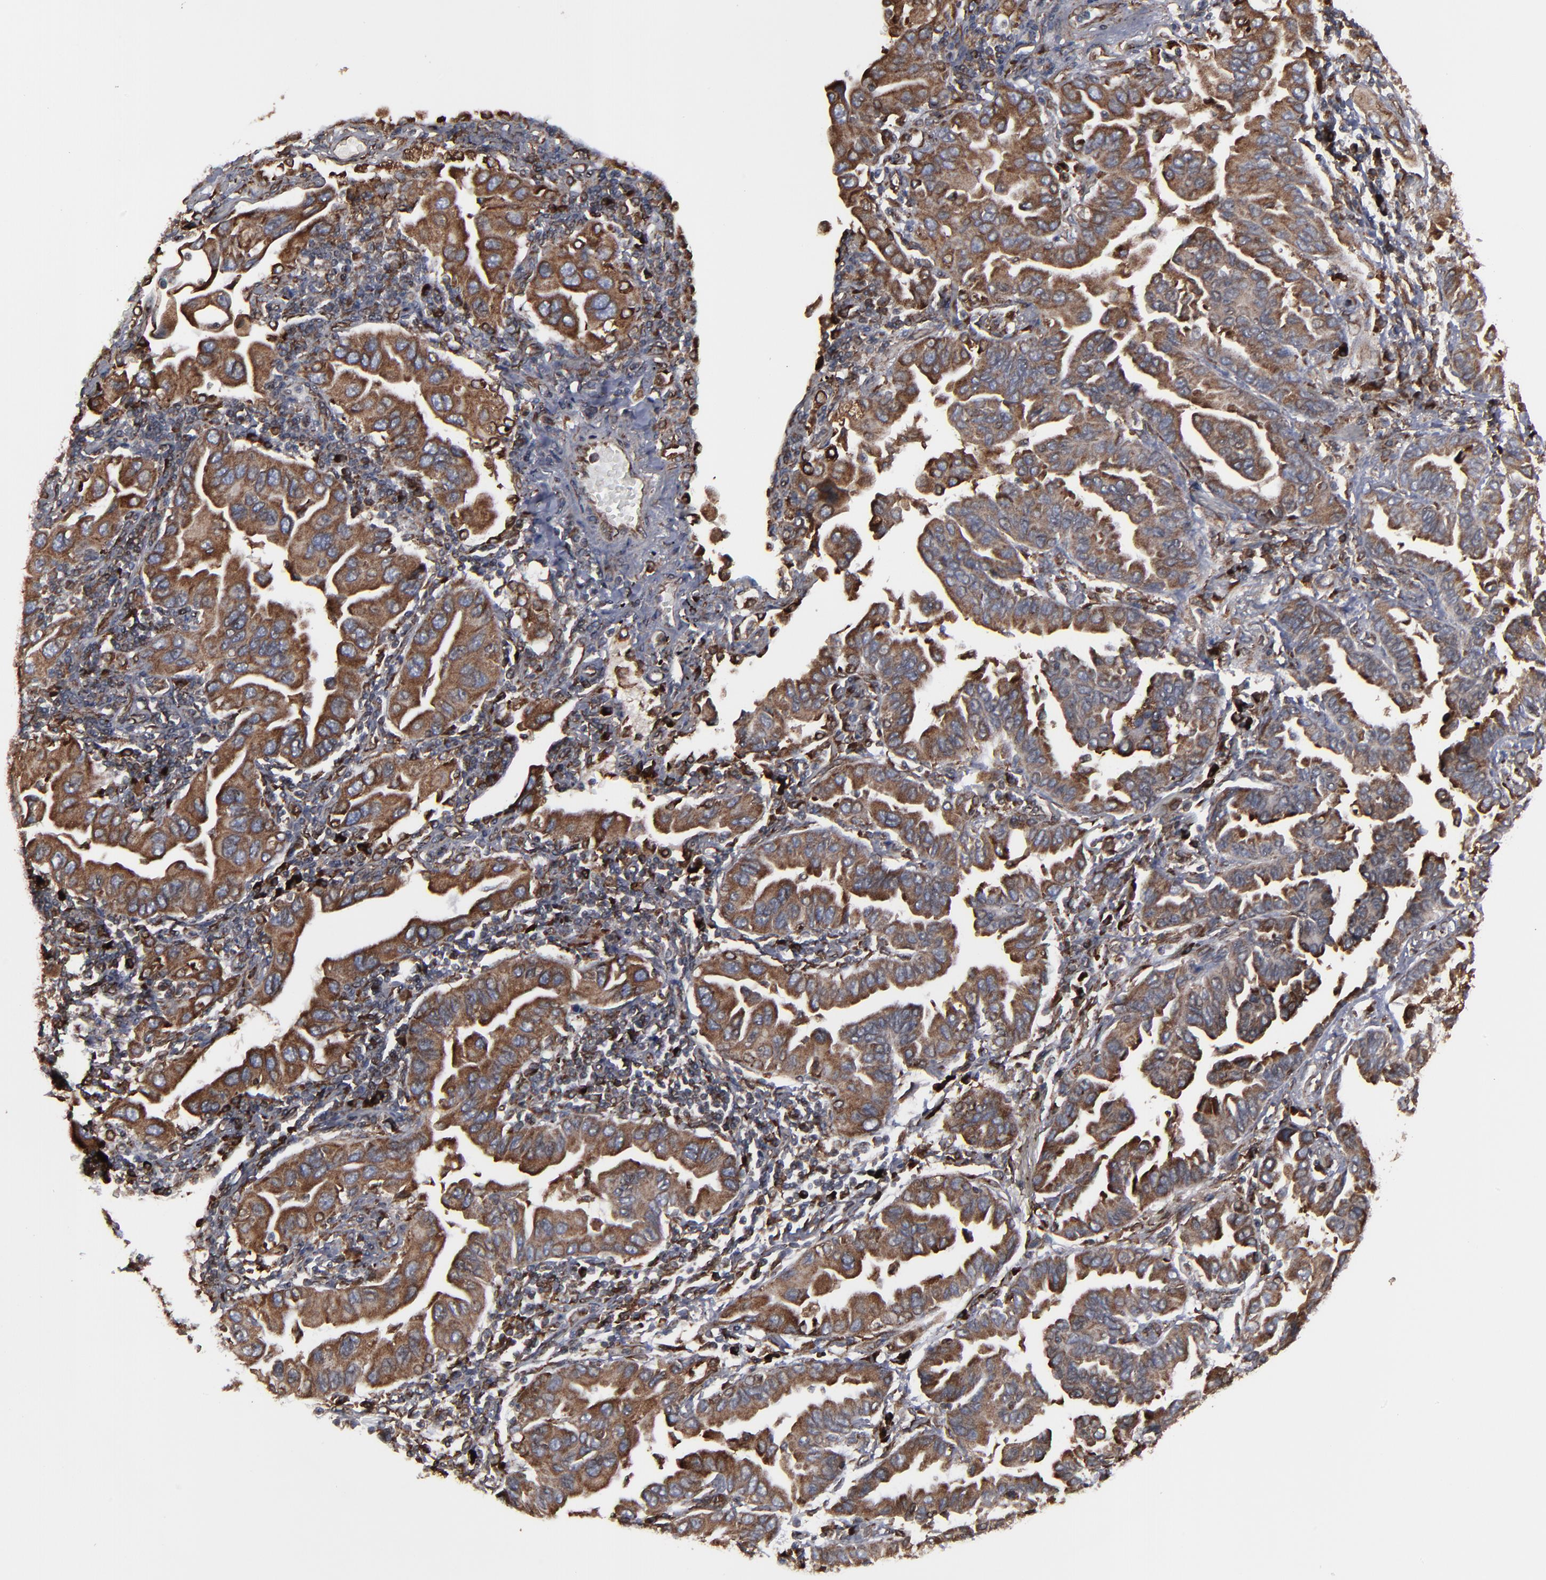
{"staining": {"intensity": "moderate", "quantity": ">75%", "location": "cytoplasmic/membranous"}, "tissue": "lung cancer", "cell_type": "Tumor cells", "image_type": "cancer", "snomed": [{"axis": "morphology", "description": "Adenocarcinoma, NOS"}, {"axis": "topography", "description": "Lung"}], "caption": "Brown immunohistochemical staining in human lung adenocarcinoma displays moderate cytoplasmic/membranous staining in approximately >75% of tumor cells.", "gene": "CNIH1", "patient": {"sex": "female", "age": 65}}